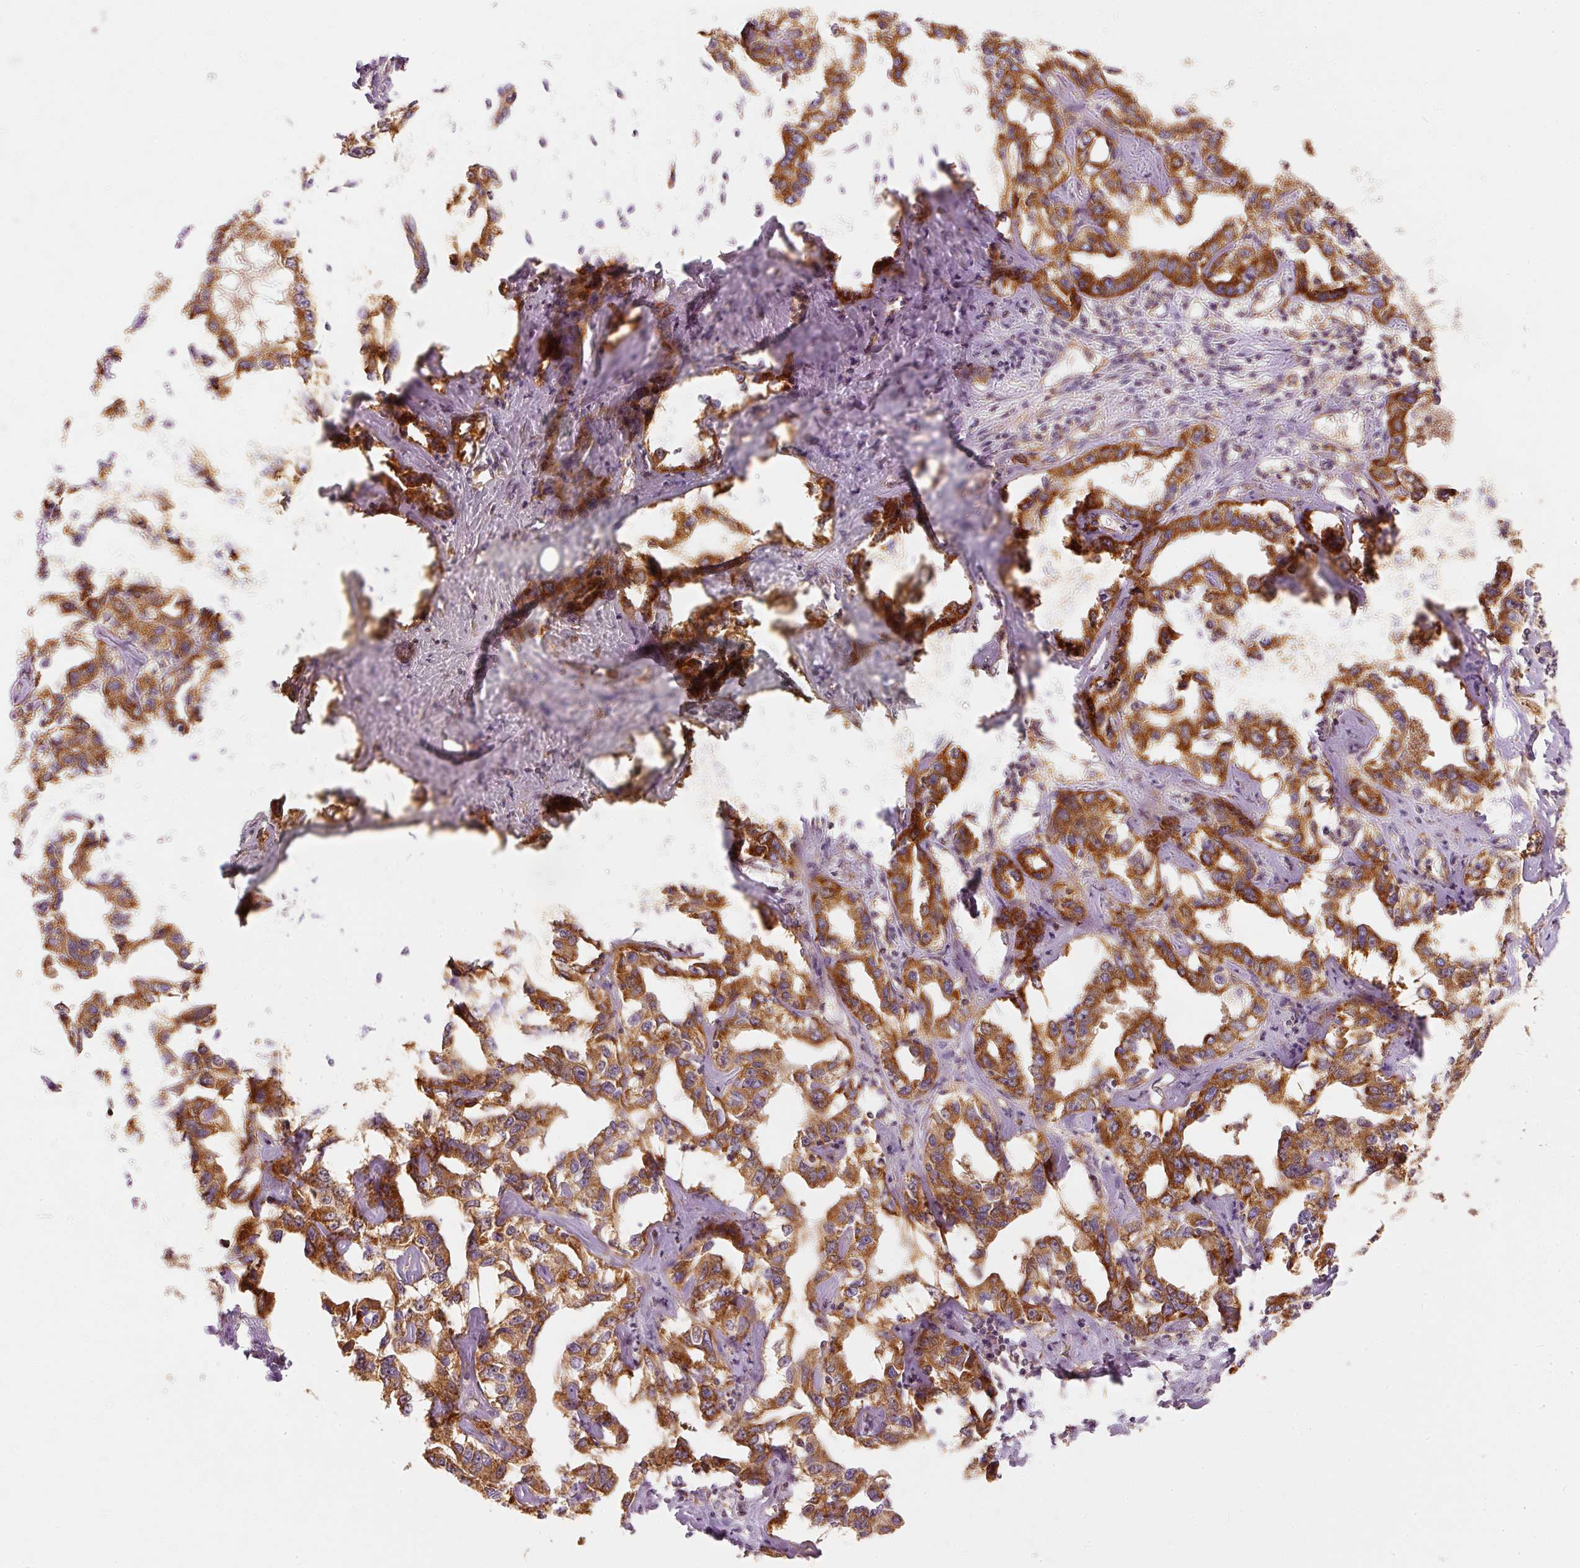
{"staining": {"intensity": "moderate", "quantity": ">75%", "location": "cytoplasmic/membranous"}, "tissue": "liver cancer", "cell_type": "Tumor cells", "image_type": "cancer", "snomed": [{"axis": "morphology", "description": "Cholangiocarcinoma"}, {"axis": "topography", "description": "Liver"}], "caption": "Immunohistochemistry (IHC) photomicrograph of liver cholangiocarcinoma stained for a protein (brown), which reveals medium levels of moderate cytoplasmic/membranous expression in about >75% of tumor cells.", "gene": "TOMM40", "patient": {"sex": "male", "age": 59}}